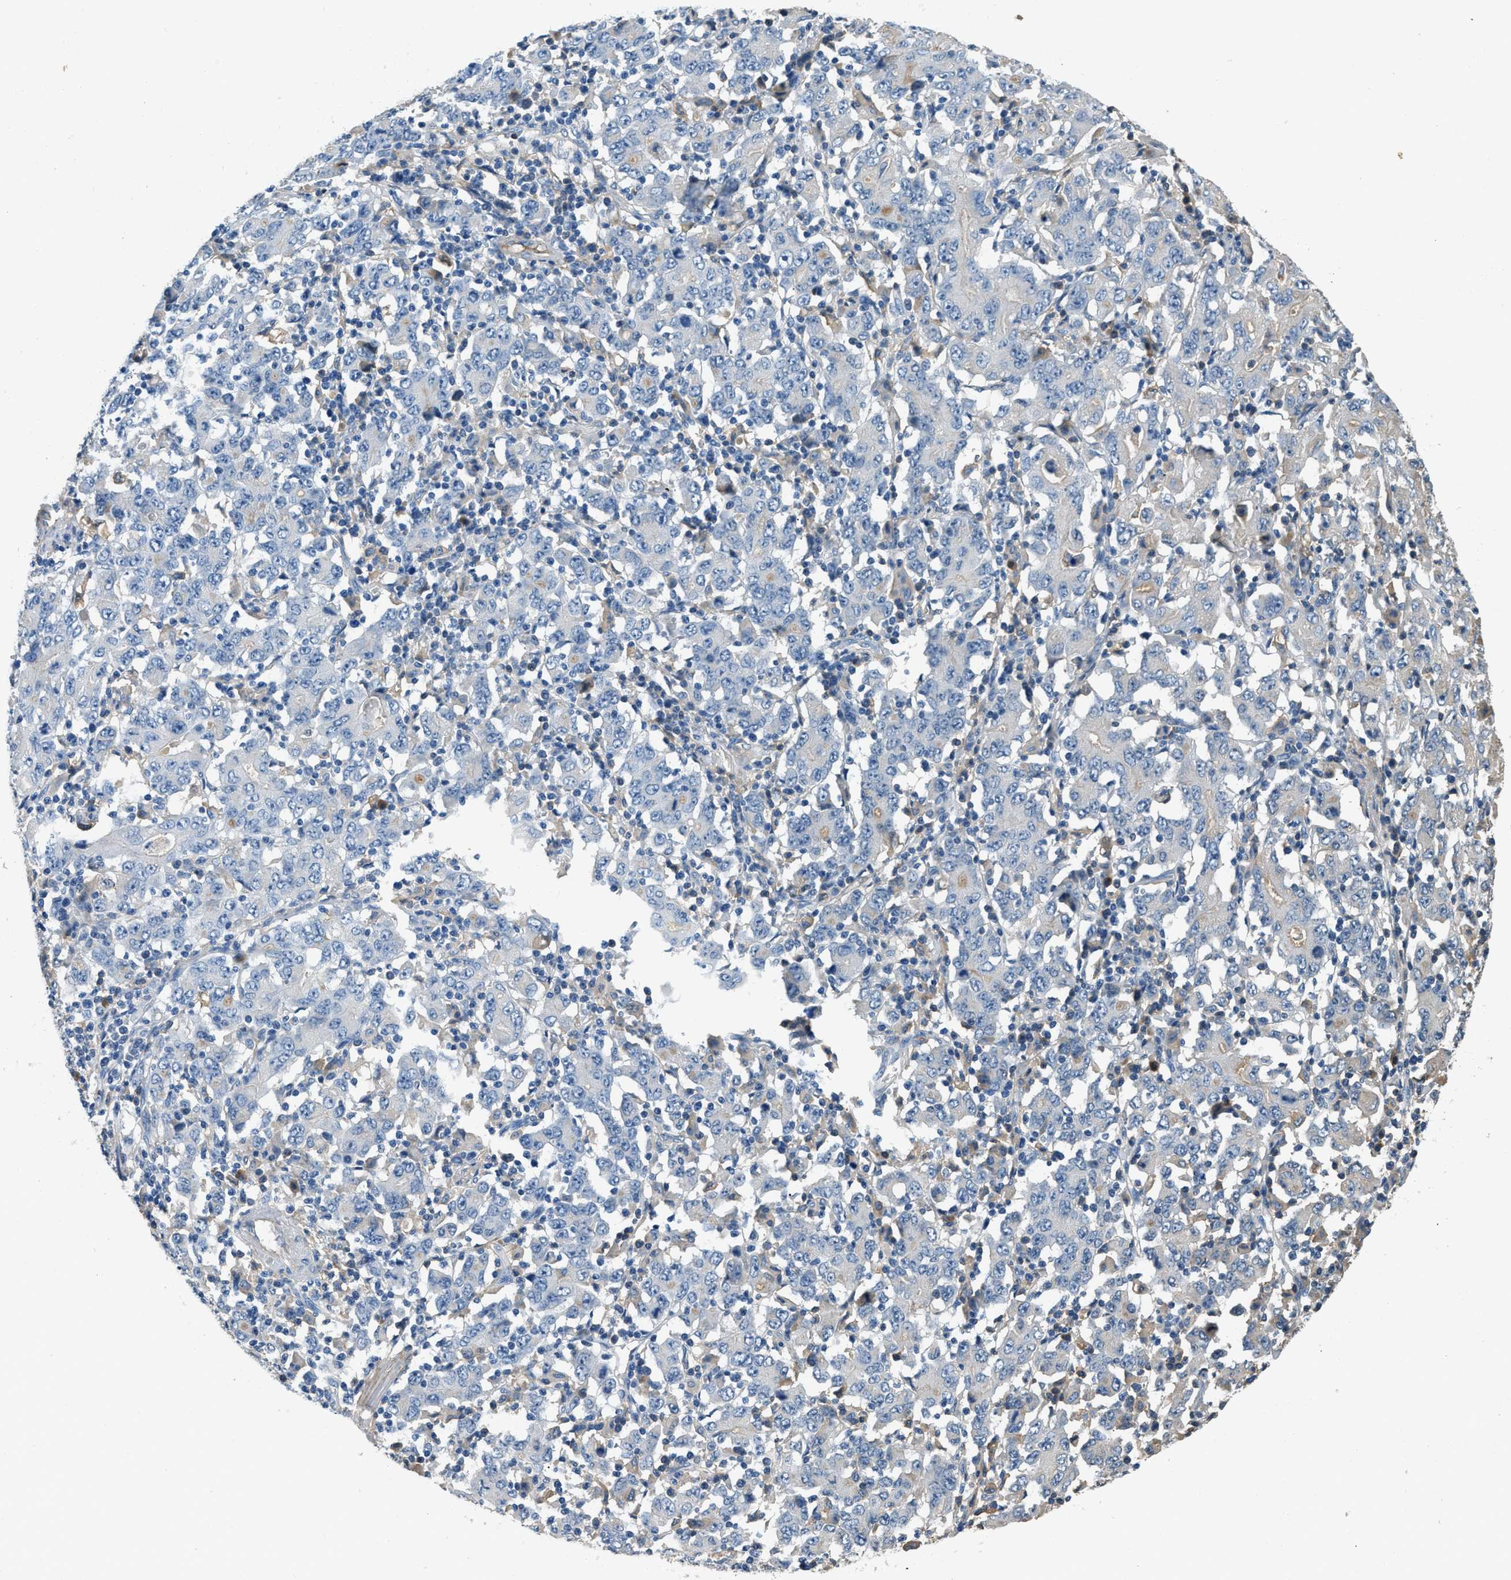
{"staining": {"intensity": "negative", "quantity": "none", "location": "none"}, "tissue": "stomach cancer", "cell_type": "Tumor cells", "image_type": "cancer", "snomed": [{"axis": "morphology", "description": "Adenocarcinoma, NOS"}, {"axis": "topography", "description": "Stomach, upper"}], "caption": "Tumor cells are negative for protein expression in human stomach cancer.", "gene": "STC1", "patient": {"sex": "male", "age": 69}}